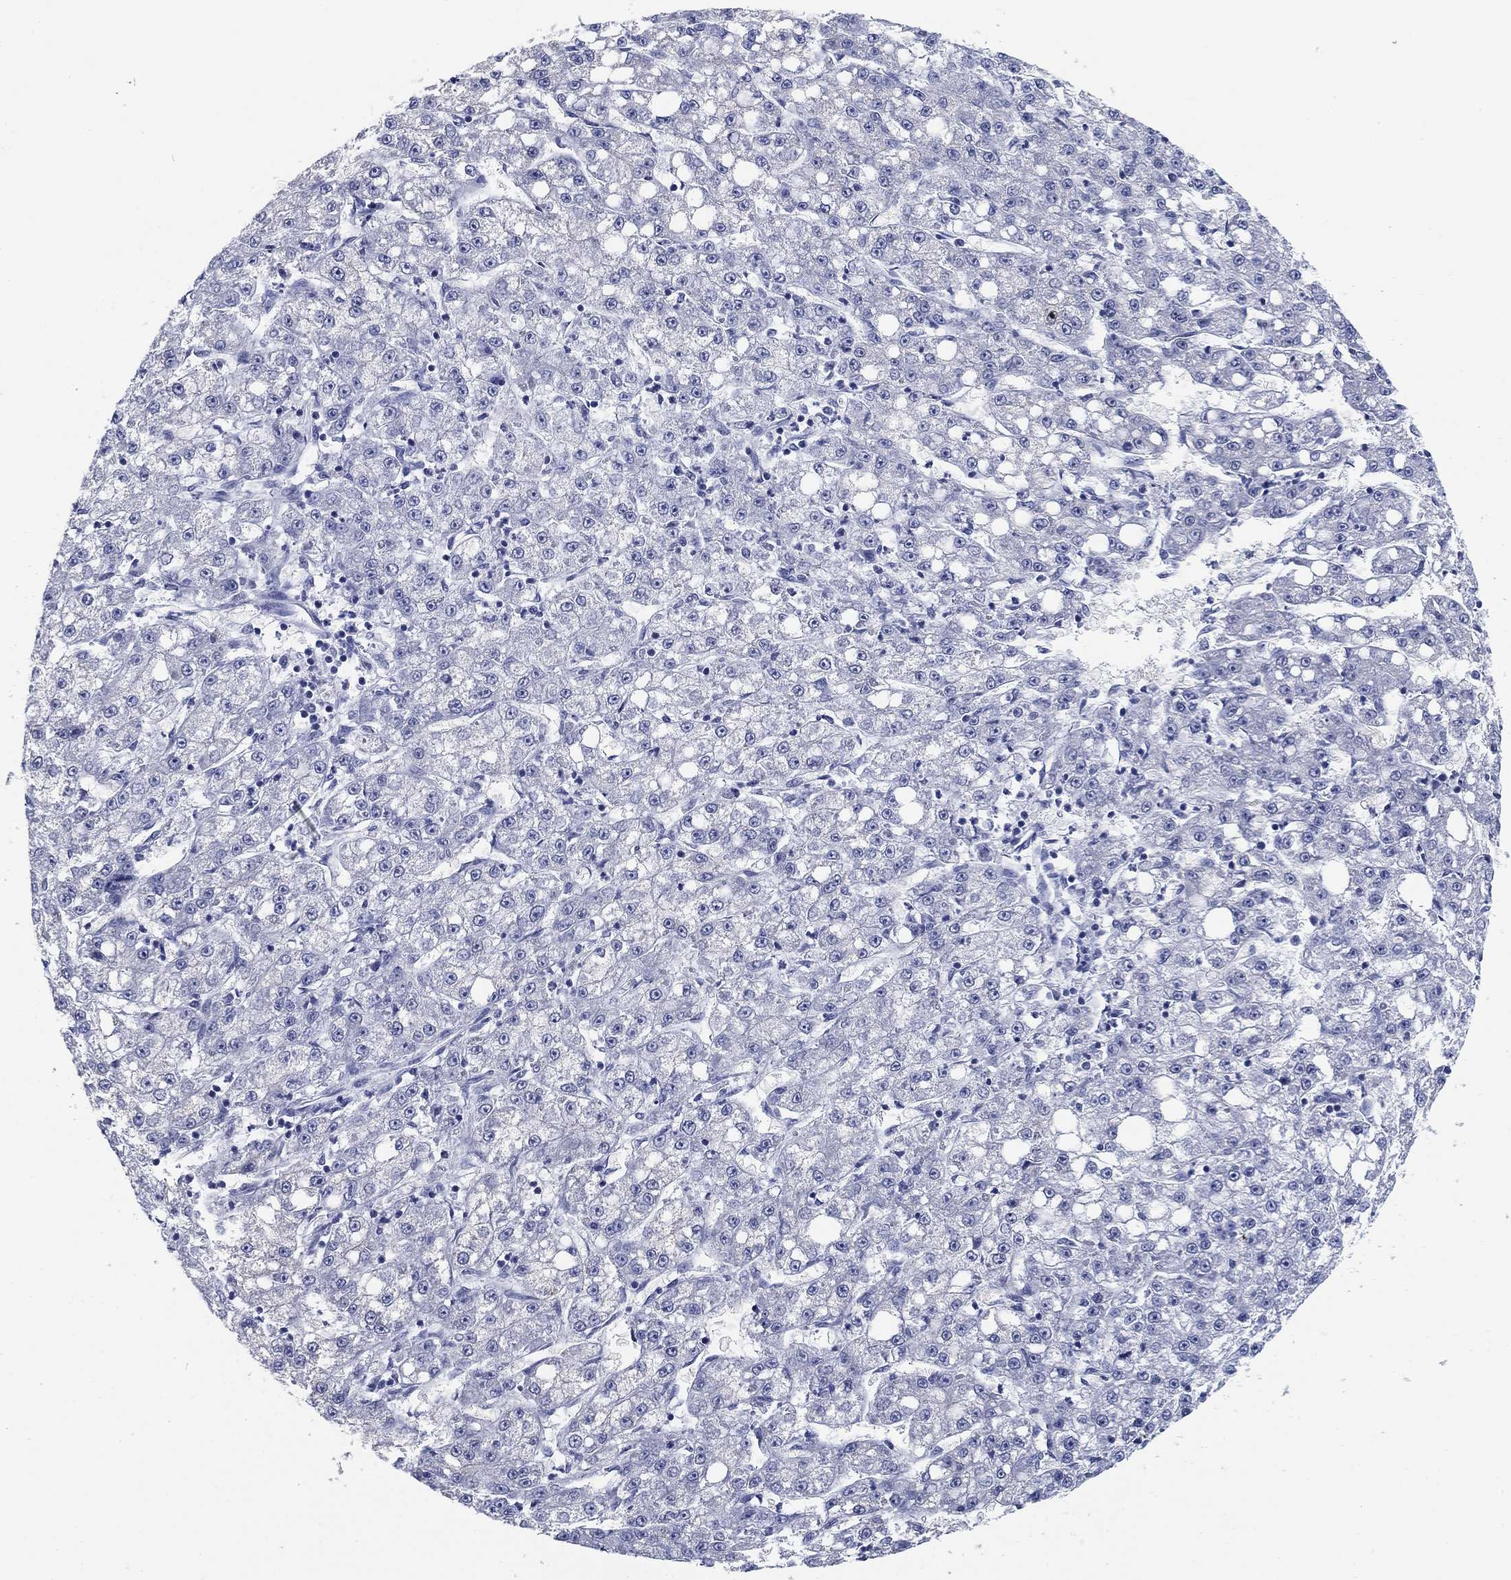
{"staining": {"intensity": "negative", "quantity": "none", "location": "none"}, "tissue": "liver cancer", "cell_type": "Tumor cells", "image_type": "cancer", "snomed": [{"axis": "morphology", "description": "Carcinoma, Hepatocellular, NOS"}, {"axis": "topography", "description": "Liver"}], "caption": "Tumor cells show no significant expression in liver cancer (hepatocellular carcinoma). The staining is performed using DAB (3,3'-diaminobenzidine) brown chromogen with nuclei counter-stained in using hematoxylin.", "gene": "CLUL1", "patient": {"sex": "female", "age": 65}}